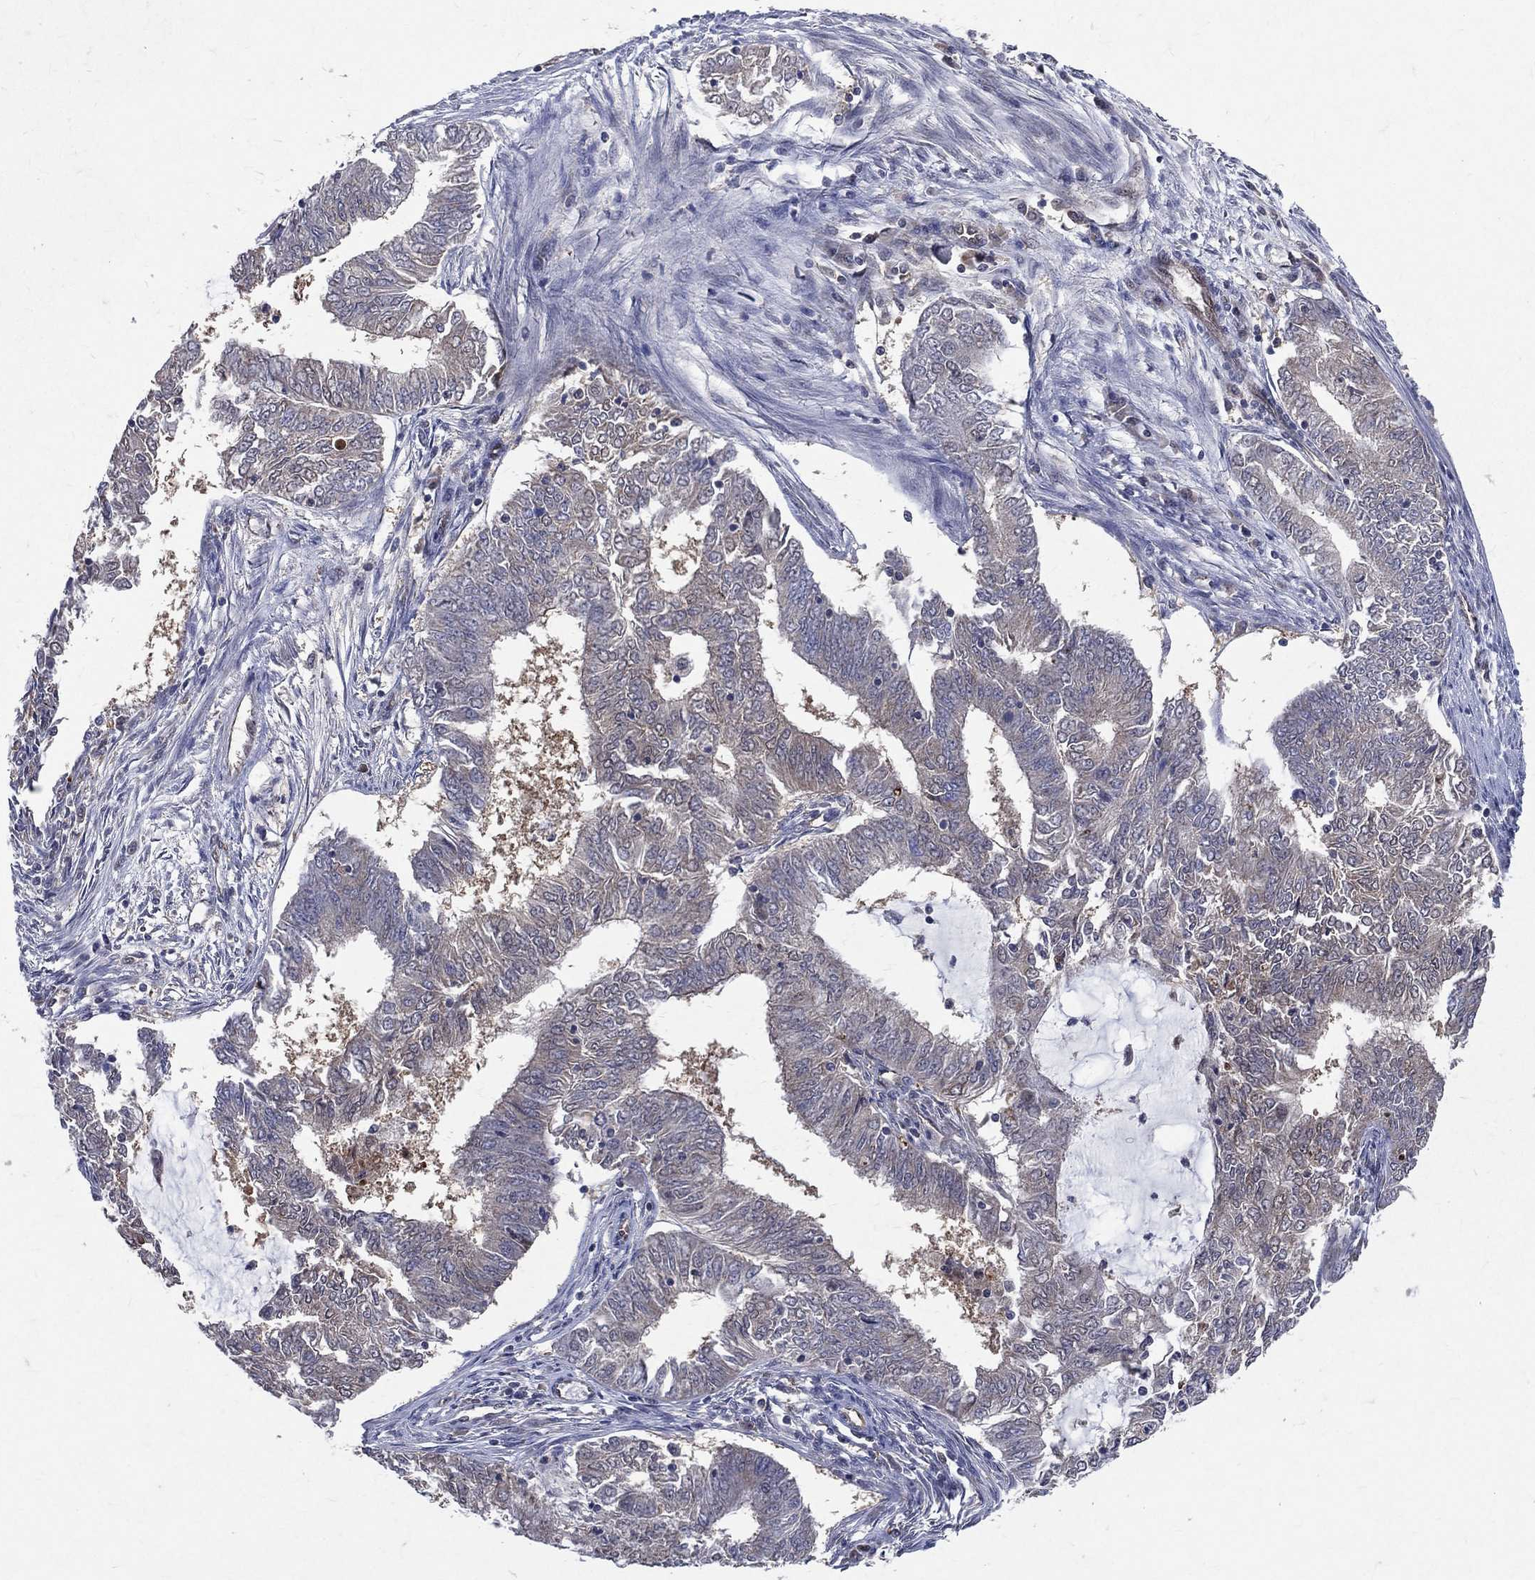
{"staining": {"intensity": "negative", "quantity": "none", "location": "none"}, "tissue": "endometrial cancer", "cell_type": "Tumor cells", "image_type": "cancer", "snomed": [{"axis": "morphology", "description": "Adenocarcinoma, NOS"}, {"axis": "topography", "description": "Endometrium"}], "caption": "Tumor cells show no significant protein expression in endometrial cancer.", "gene": "GMPR2", "patient": {"sex": "female", "age": 62}}